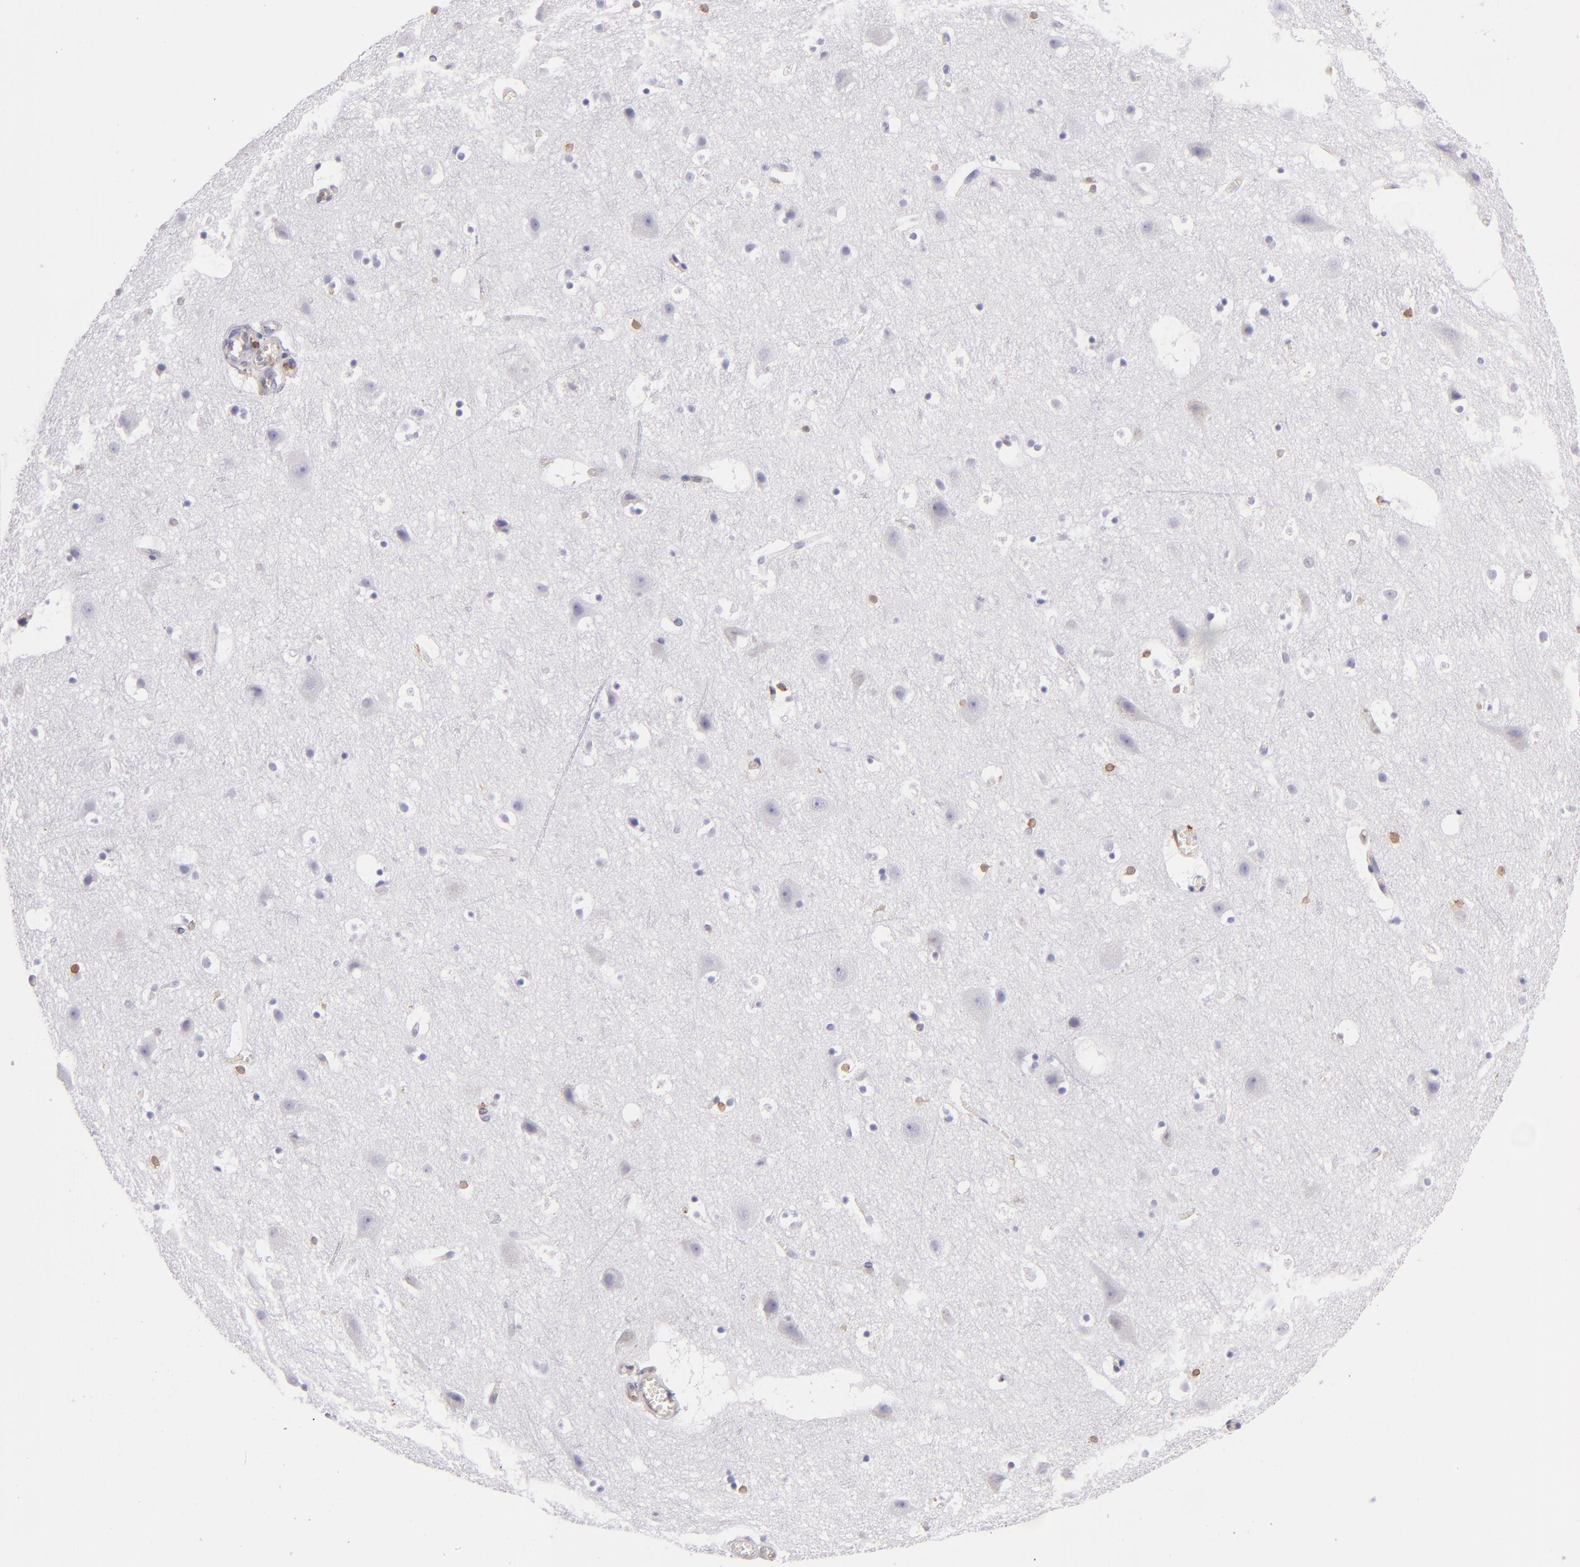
{"staining": {"intensity": "moderate", "quantity": "<25%", "location": "cytoplasmic/membranous"}, "tissue": "cerebral cortex", "cell_type": "Endothelial cells", "image_type": "normal", "snomed": [{"axis": "morphology", "description": "Normal tissue, NOS"}, {"axis": "topography", "description": "Cerebral cortex"}], "caption": "Cerebral cortex stained with DAB (3,3'-diaminobenzidine) immunohistochemistry (IHC) displays low levels of moderate cytoplasmic/membranous expression in about <25% of endothelial cells.", "gene": "CD74", "patient": {"sex": "male", "age": 45}}